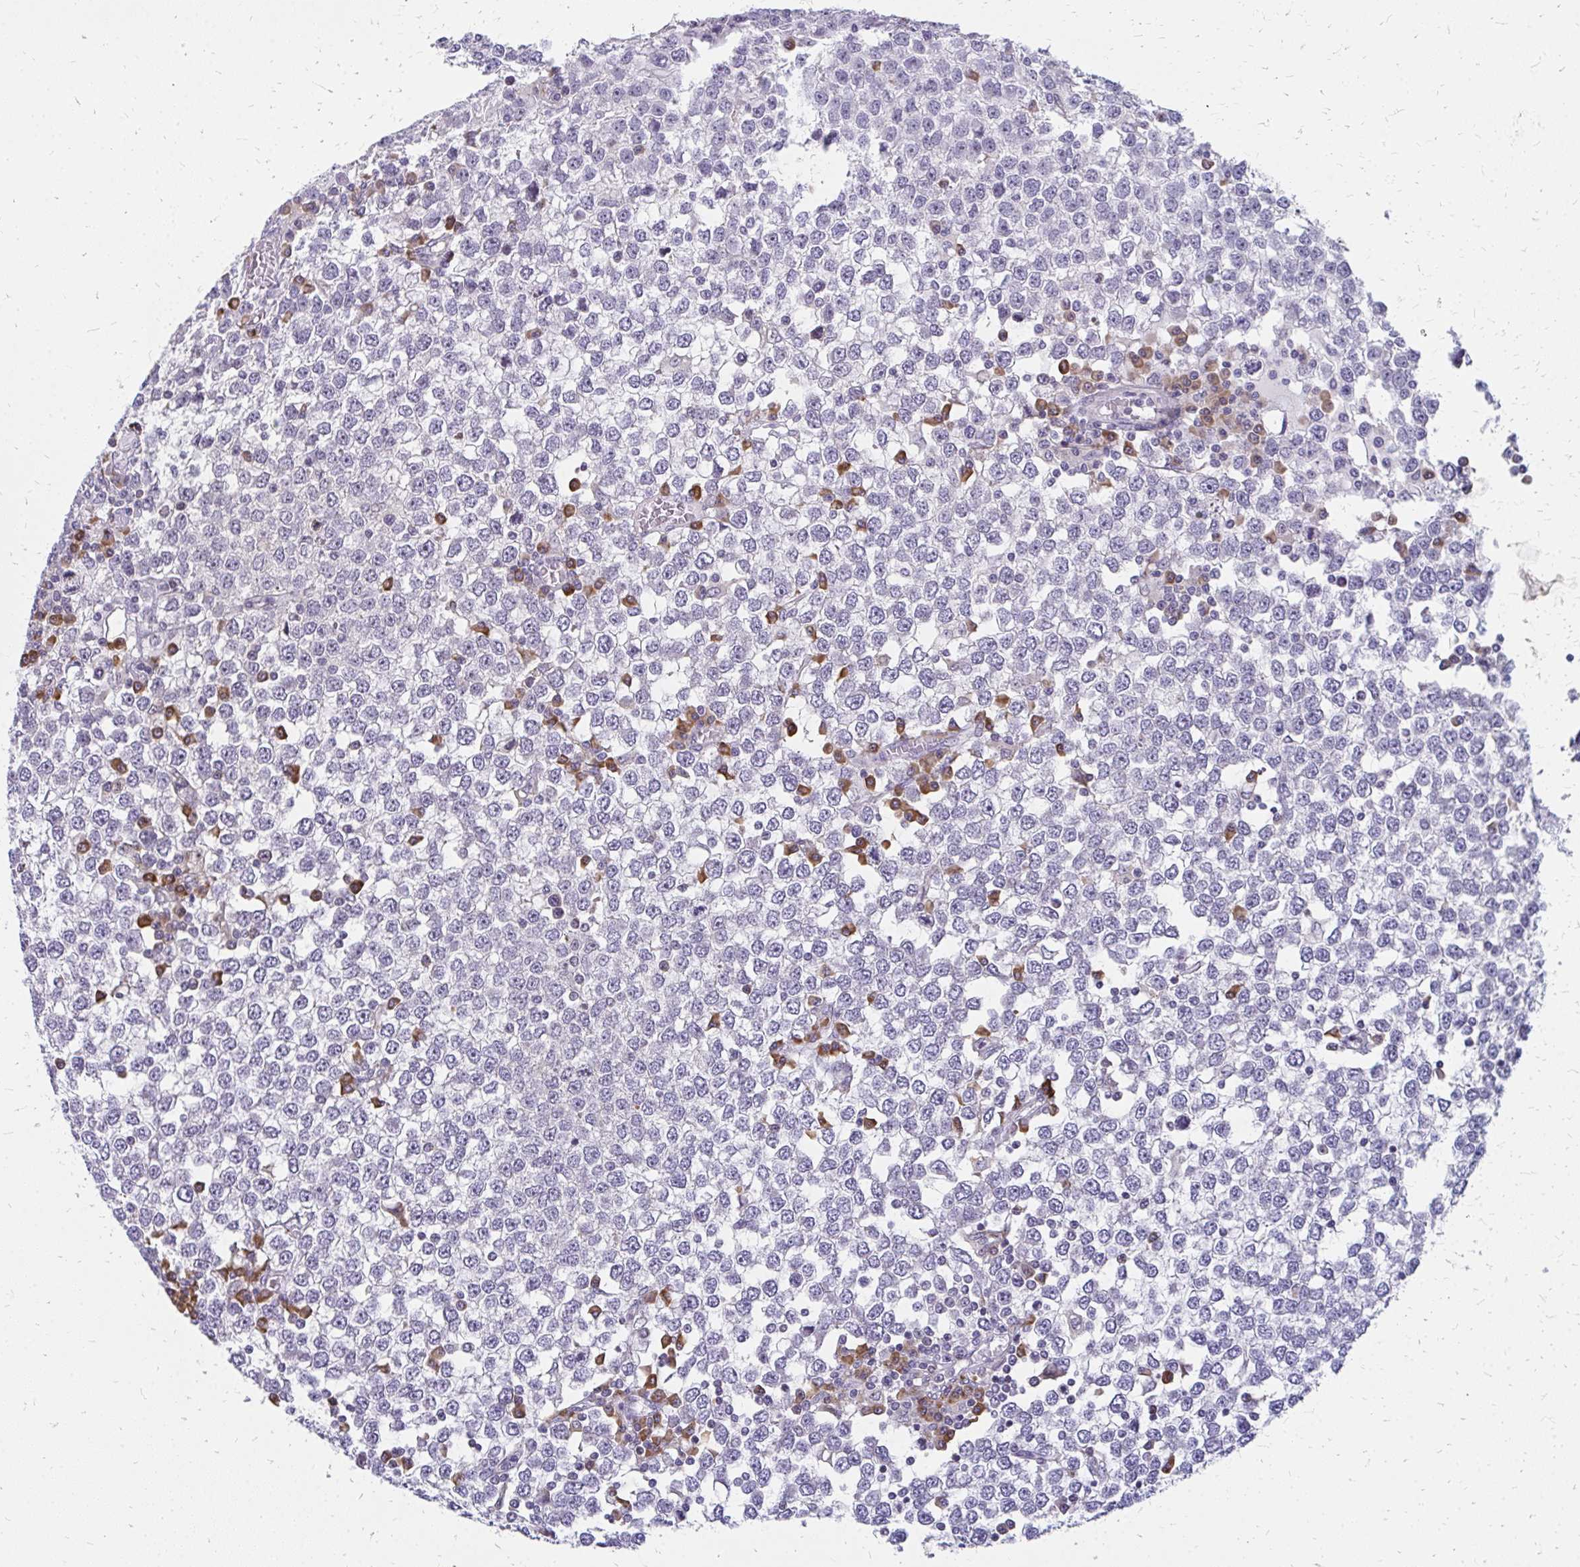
{"staining": {"intensity": "negative", "quantity": "none", "location": "none"}, "tissue": "testis cancer", "cell_type": "Tumor cells", "image_type": "cancer", "snomed": [{"axis": "morphology", "description": "Seminoma, NOS"}, {"axis": "topography", "description": "Testis"}], "caption": "Immunohistochemical staining of human testis cancer (seminoma) reveals no significant expression in tumor cells. (Stains: DAB immunohistochemistry with hematoxylin counter stain, Microscopy: brightfield microscopy at high magnification).", "gene": "FAM9A", "patient": {"sex": "male", "age": 65}}